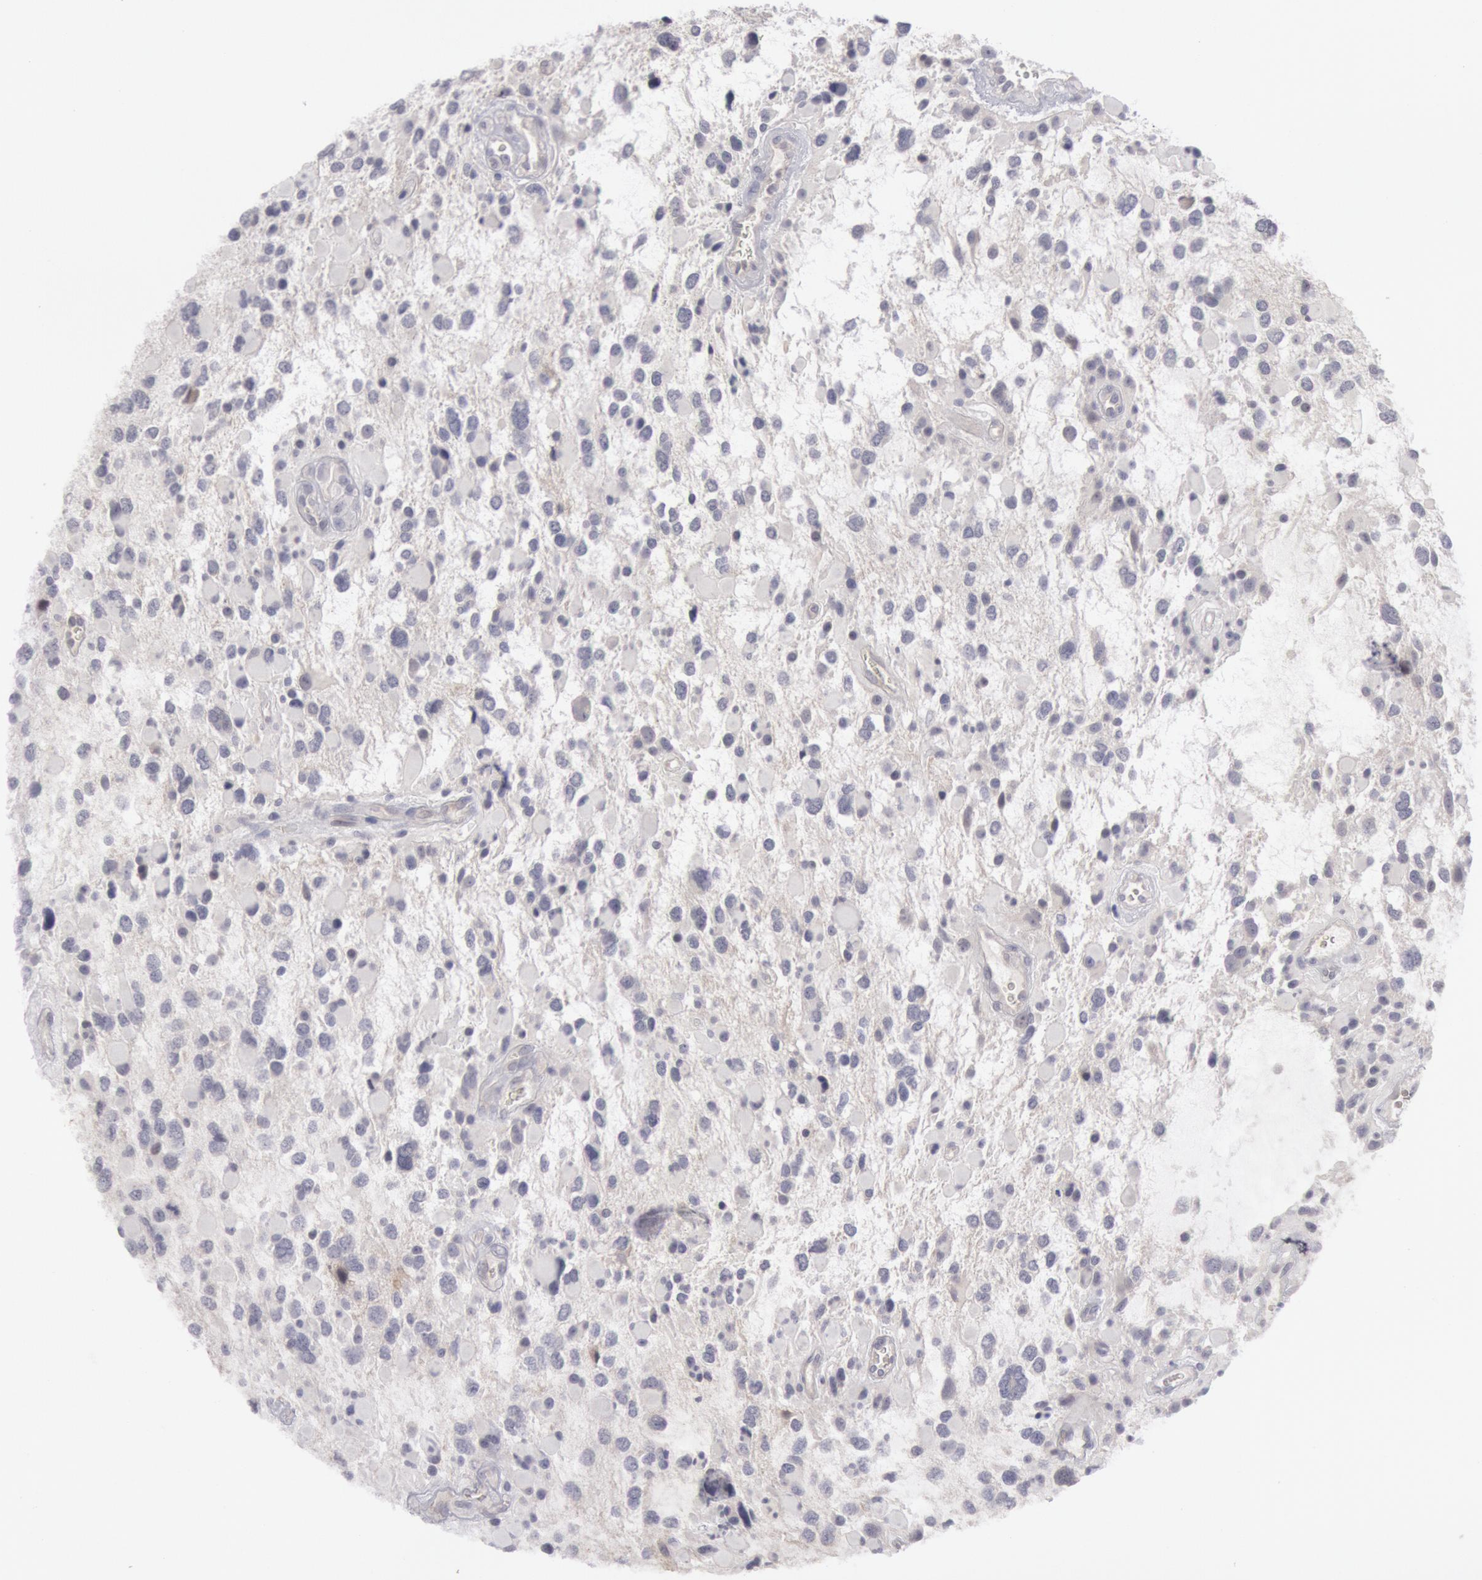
{"staining": {"intensity": "negative", "quantity": "none", "location": "none"}, "tissue": "glioma", "cell_type": "Tumor cells", "image_type": "cancer", "snomed": [{"axis": "morphology", "description": "Glioma, malignant, High grade"}, {"axis": "topography", "description": "Brain"}], "caption": "Immunohistochemistry histopathology image of neoplastic tissue: glioma stained with DAB (3,3'-diaminobenzidine) demonstrates no significant protein staining in tumor cells.", "gene": "JOSD1", "patient": {"sex": "female", "age": 37}}